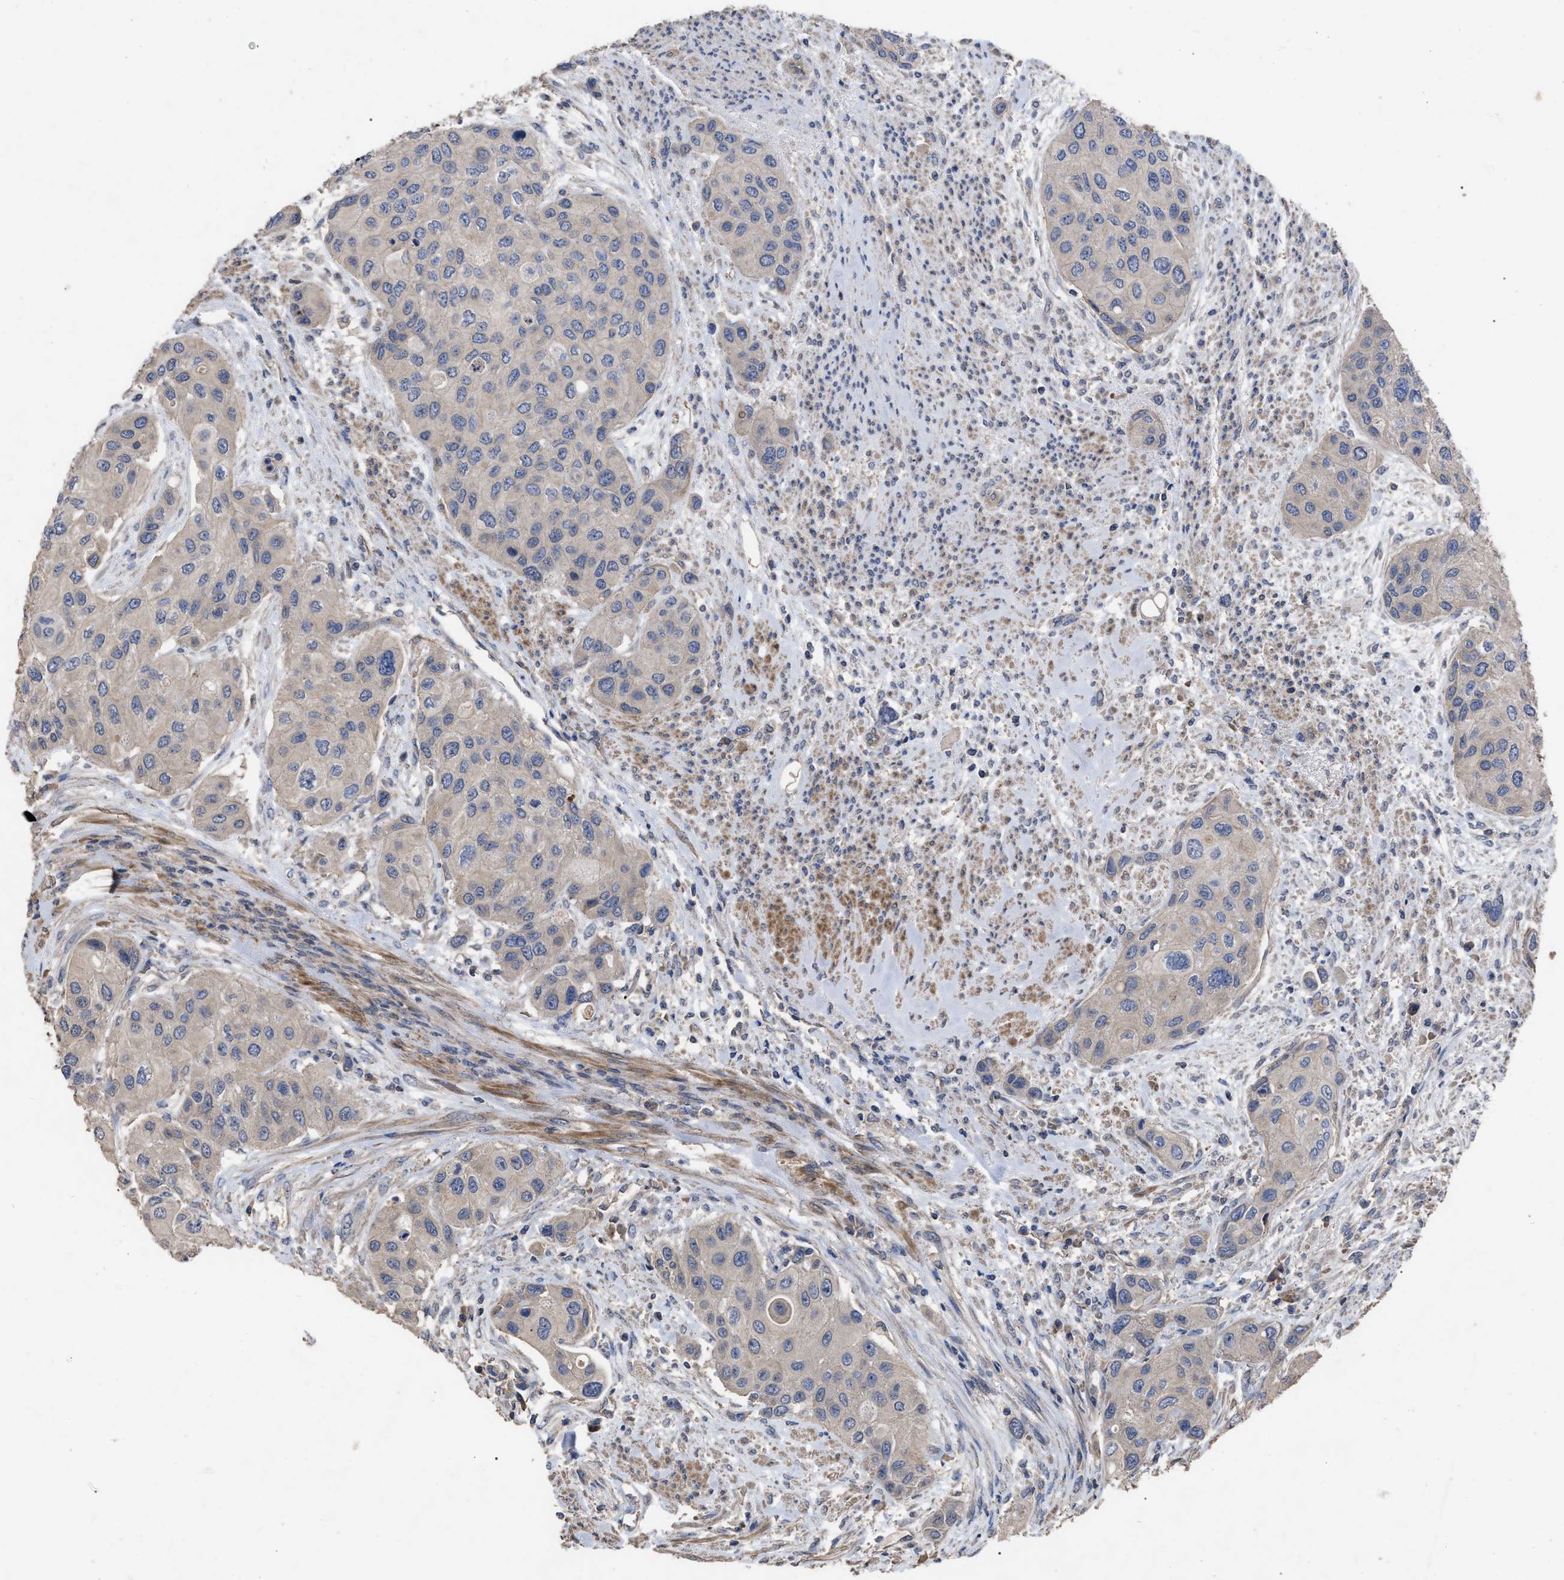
{"staining": {"intensity": "weak", "quantity": "<25%", "location": "cytoplasmic/membranous"}, "tissue": "urothelial cancer", "cell_type": "Tumor cells", "image_type": "cancer", "snomed": [{"axis": "morphology", "description": "Urothelial carcinoma, High grade"}, {"axis": "topography", "description": "Urinary bladder"}], "caption": "High power microscopy histopathology image of an immunohistochemistry micrograph of urothelial carcinoma (high-grade), revealing no significant positivity in tumor cells.", "gene": "BTN2A1", "patient": {"sex": "female", "age": 56}}